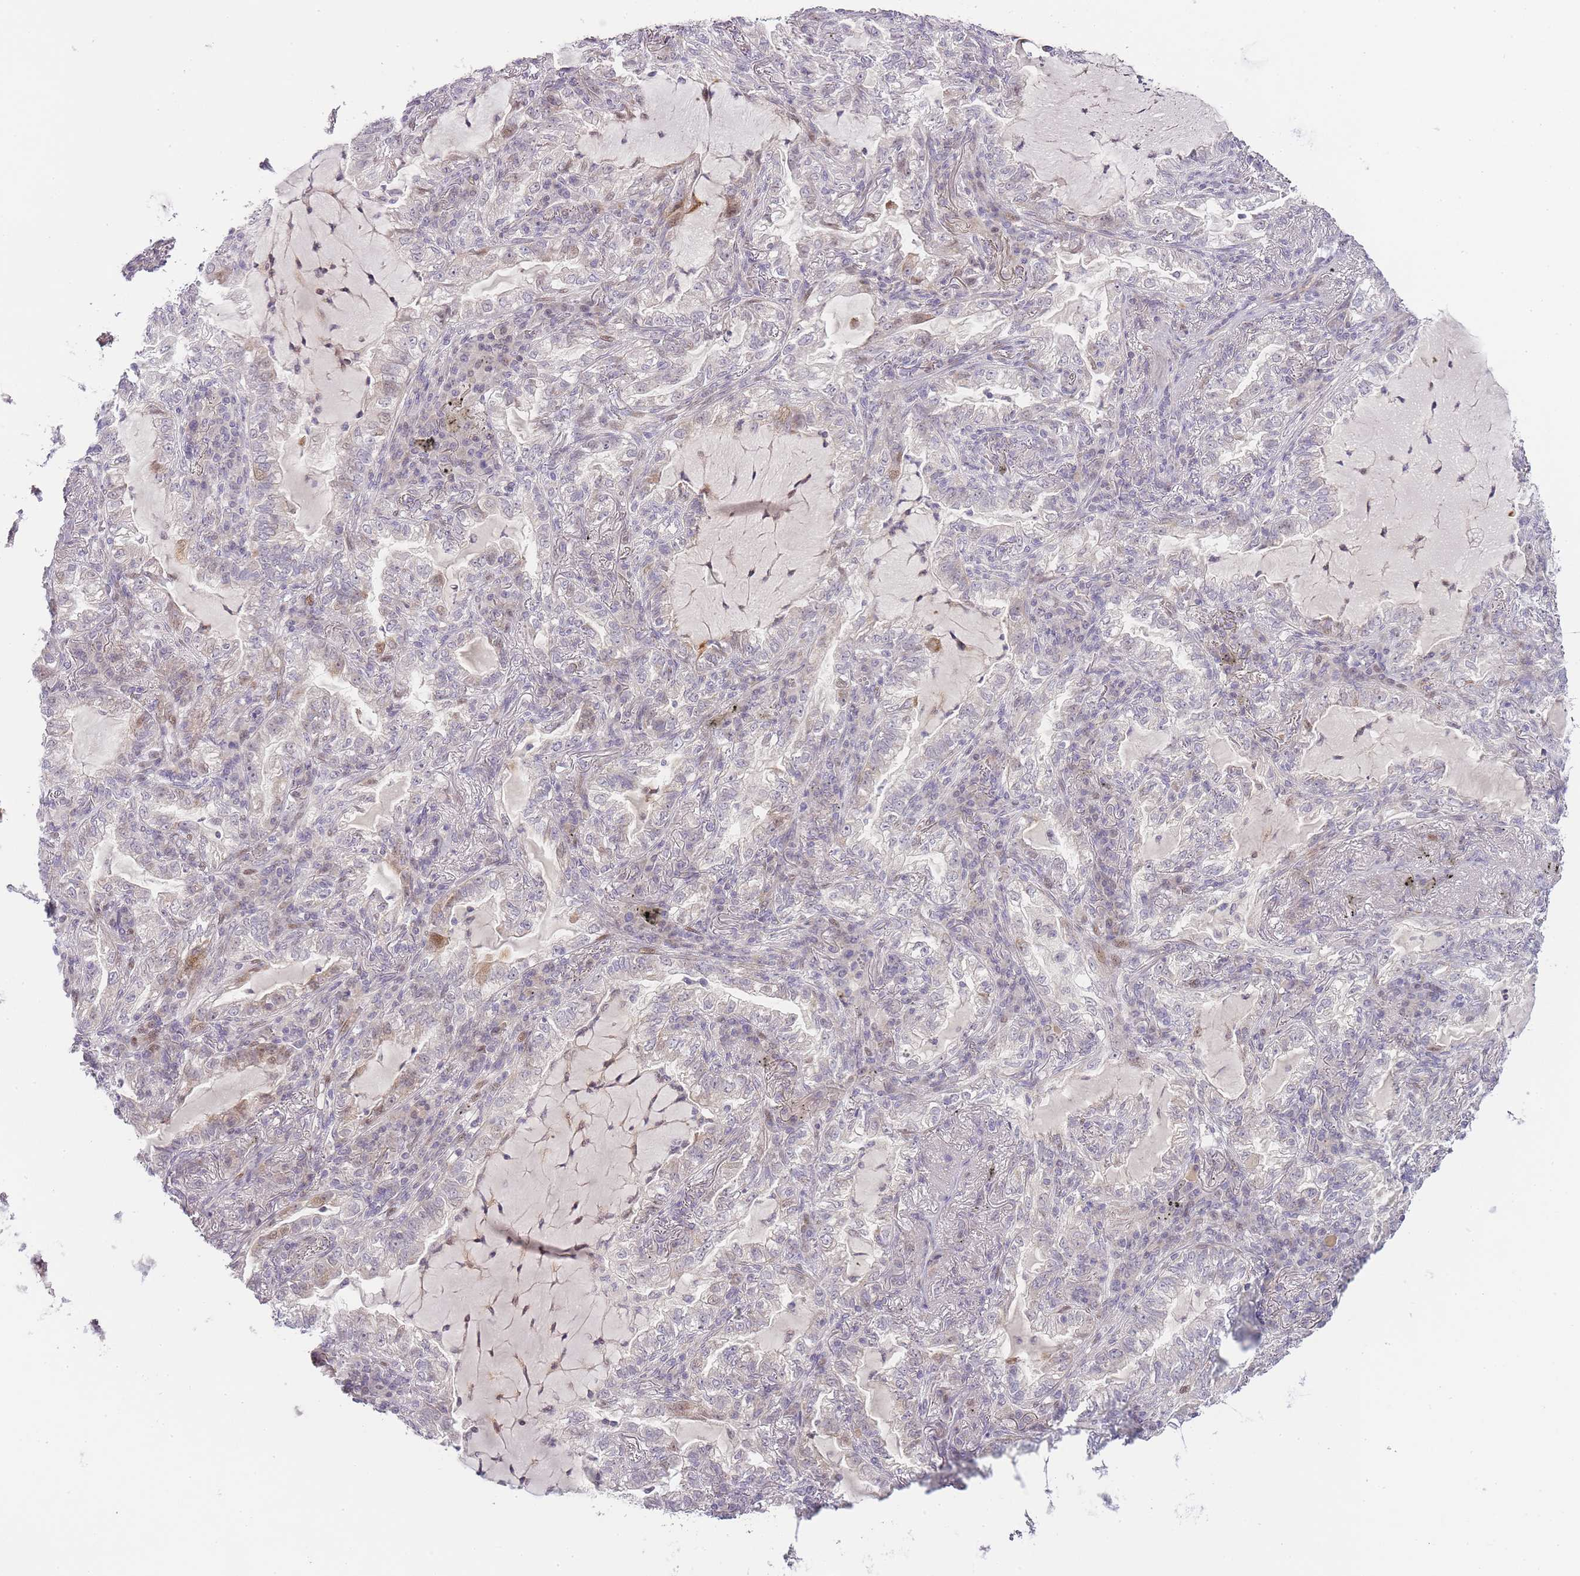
{"staining": {"intensity": "weak", "quantity": "<25%", "location": "nuclear"}, "tissue": "lung cancer", "cell_type": "Tumor cells", "image_type": "cancer", "snomed": [{"axis": "morphology", "description": "Adenocarcinoma, NOS"}, {"axis": "topography", "description": "Lung"}], "caption": "Immunohistochemistry photomicrograph of human lung cancer stained for a protein (brown), which shows no expression in tumor cells. (Brightfield microscopy of DAB immunohistochemistry (IHC) at high magnification).", "gene": "OGG1", "patient": {"sex": "female", "age": 73}}